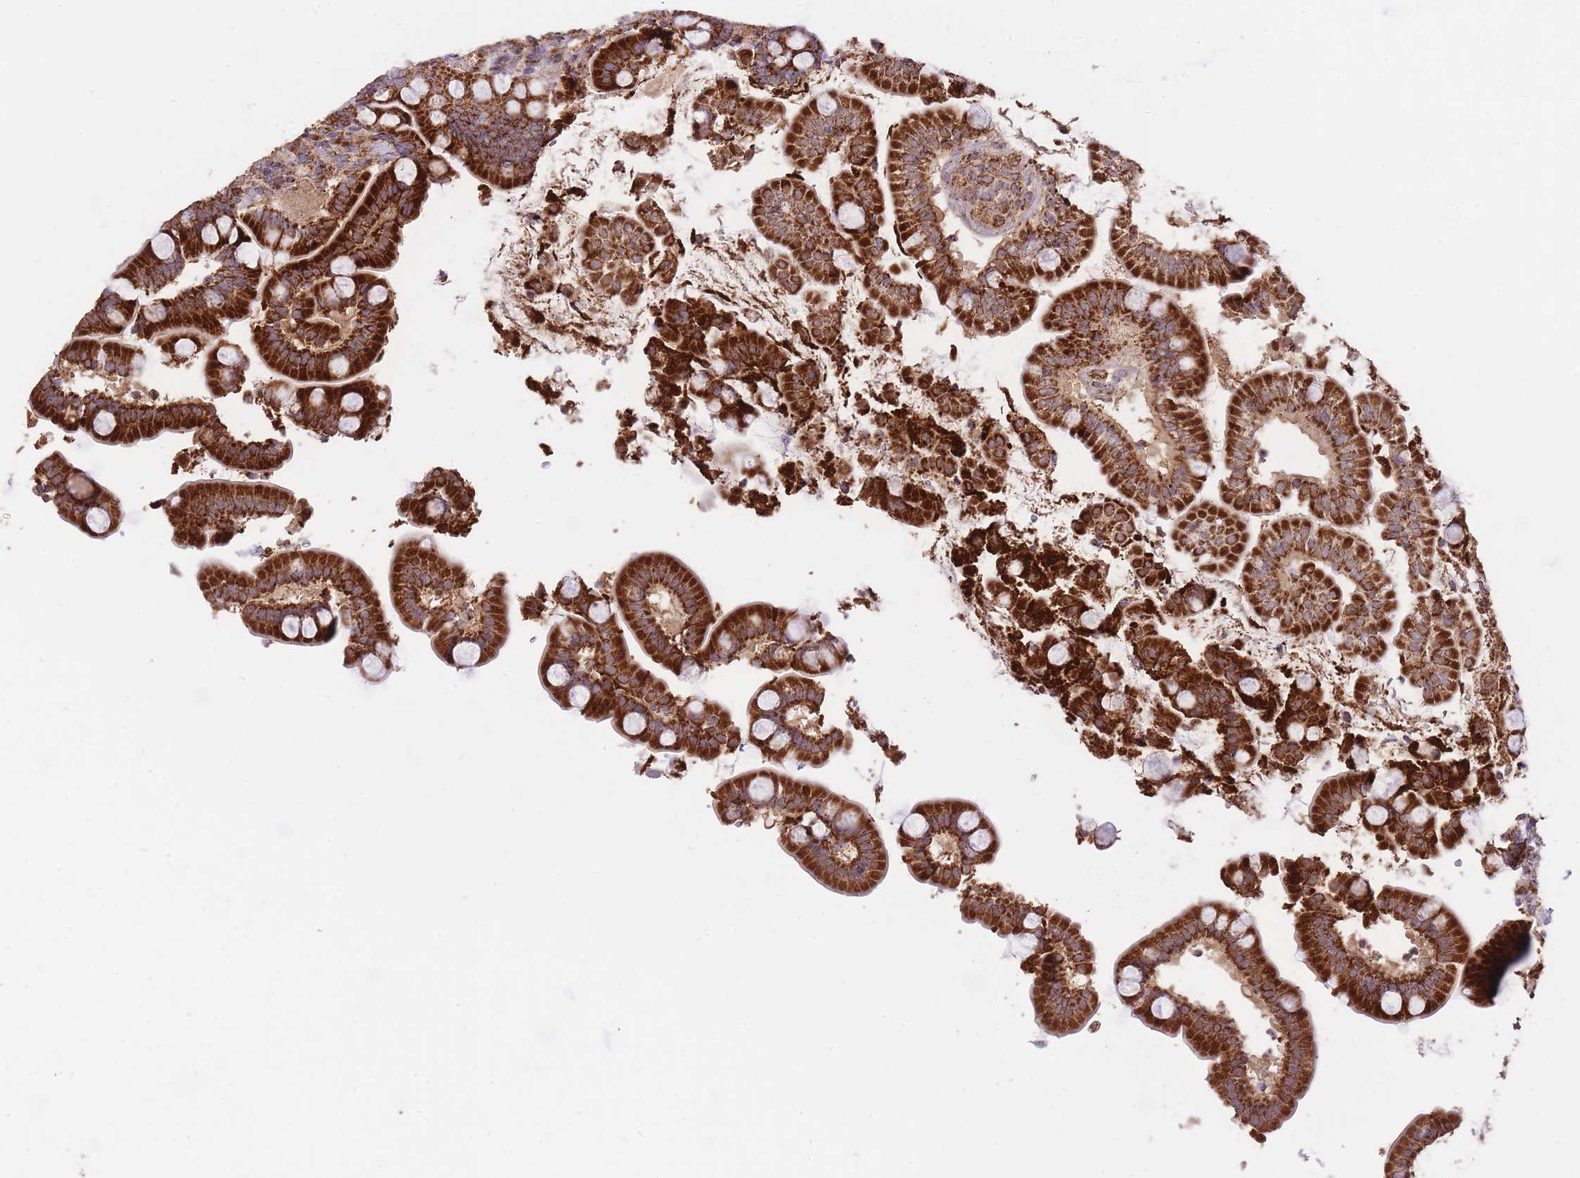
{"staining": {"intensity": "strong", "quantity": ">75%", "location": "cytoplasmic/membranous"}, "tissue": "small intestine", "cell_type": "Glandular cells", "image_type": "normal", "snomed": [{"axis": "morphology", "description": "Normal tissue, NOS"}, {"axis": "topography", "description": "Small intestine"}], "caption": "Immunohistochemistry histopathology image of benign small intestine stained for a protein (brown), which shows high levels of strong cytoplasmic/membranous staining in approximately >75% of glandular cells.", "gene": "PREP", "patient": {"sex": "female", "age": 64}}